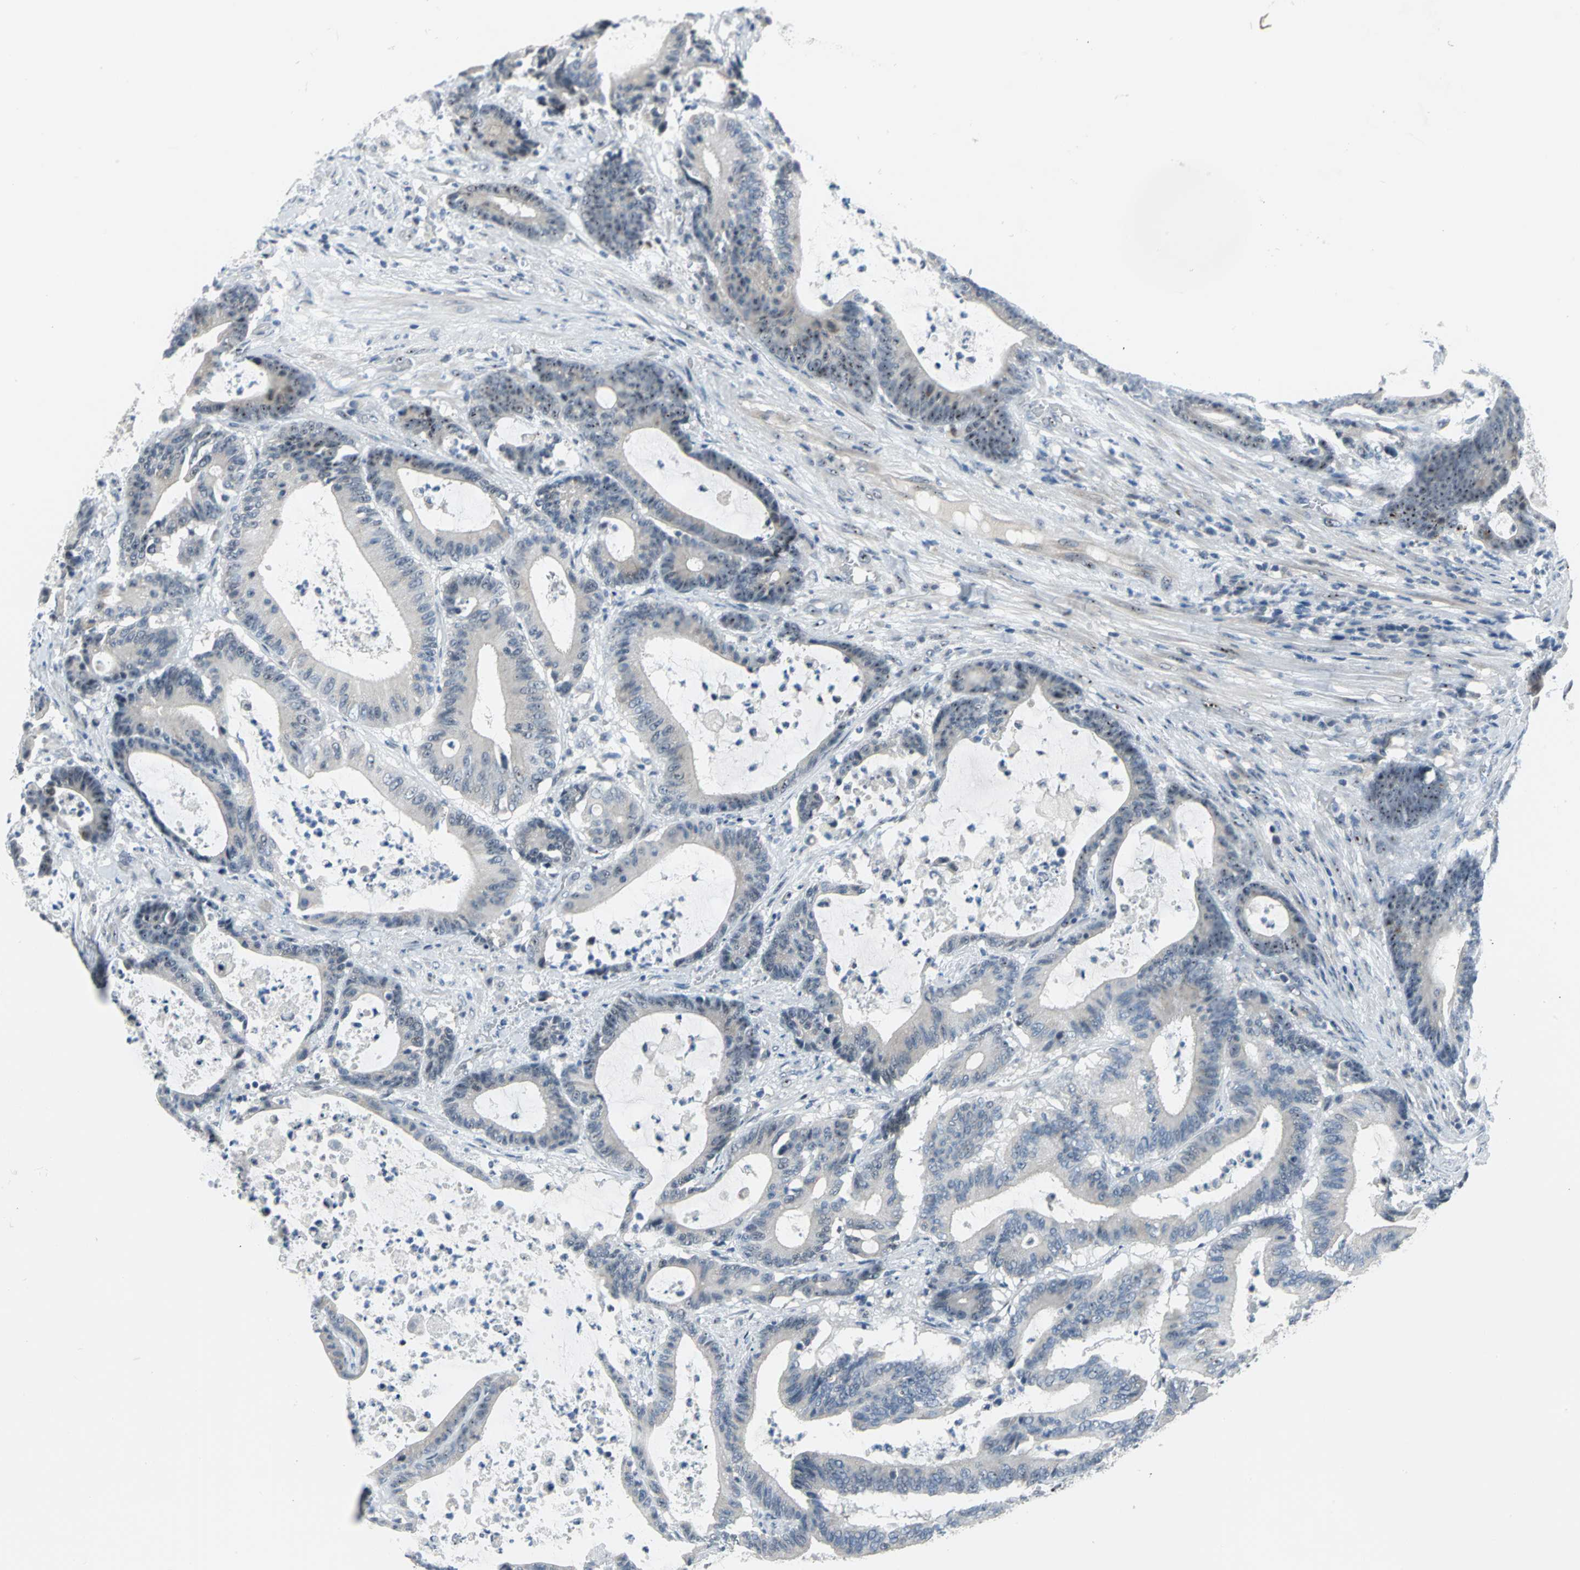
{"staining": {"intensity": "strong", "quantity": ">75%", "location": "nuclear"}, "tissue": "colorectal cancer", "cell_type": "Tumor cells", "image_type": "cancer", "snomed": [{"axis": "morphology", "description": "Adenocarcinoma, NOS"}, {"axis": "topography", "description": "Colon"}], "caption": "Strong nuclear staining for a protein is present in approximately >75% of tumor cells of colorectal cancer (adenocarcinoma) using immunohistochemistry (IHC).", "gene": "MYBBP1A", "patient": {"sex": "female", "age": 84}}